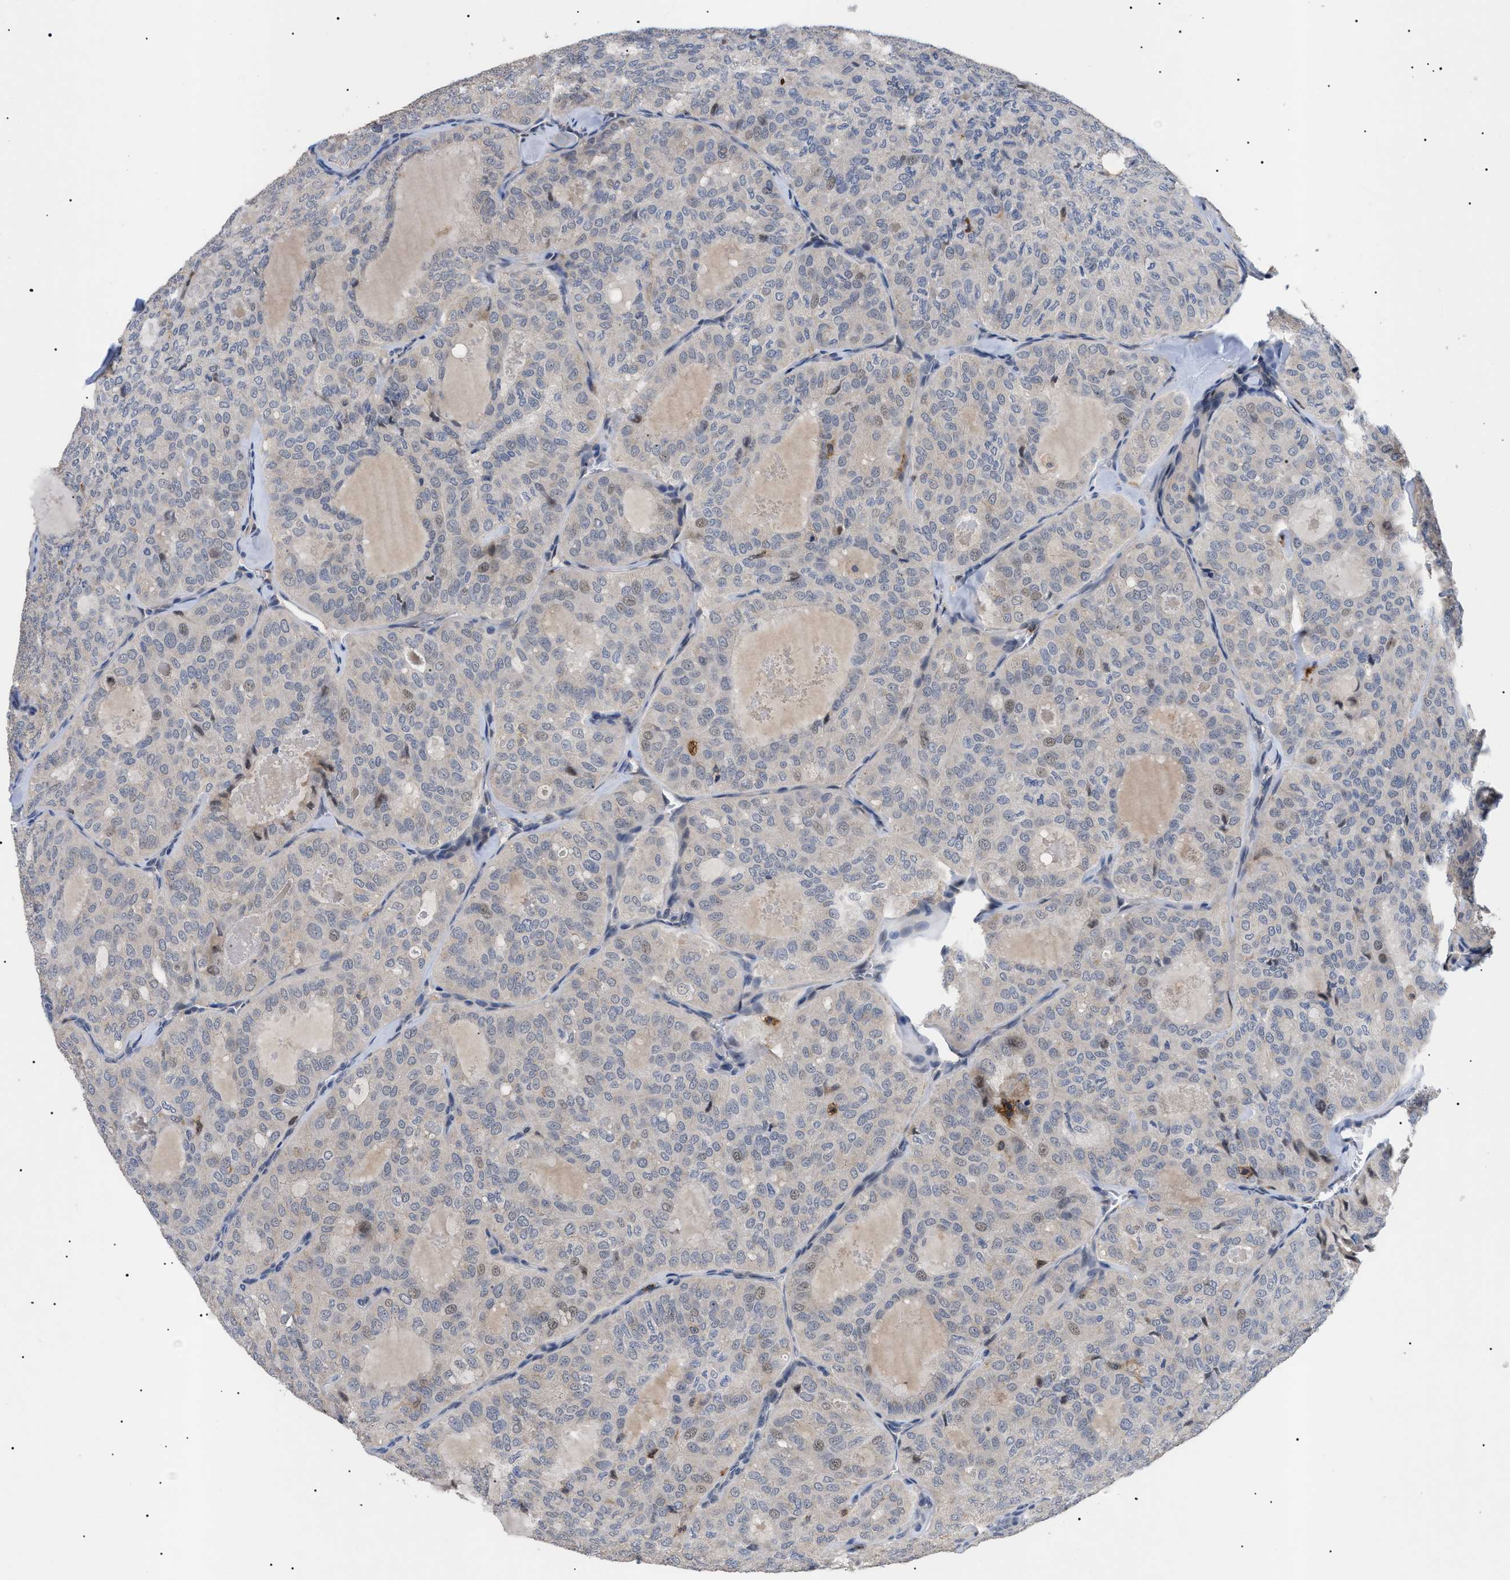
{"staining": {"intensity": "weak", "quantity": "<25%", "location": "cytoplasmic/membranous"}, "tissue": "thyroid cancer", "cell_type": "Tumor cells", "image_type": "cancer", "snomed": [{"axis": "morphology", "description": "Follicular adenoma carcinoma, NOS"}, {"axis": "topography", "description": "Thyroid gland"}], "caption": "Human follicular adenoma carcinoma (thyroid) stained for a protein using immunohistochemistry (IHC) shows no positivity in tumor cells.", "gene": "CD300A", "patient": {"sex": "male", "age": 75}}